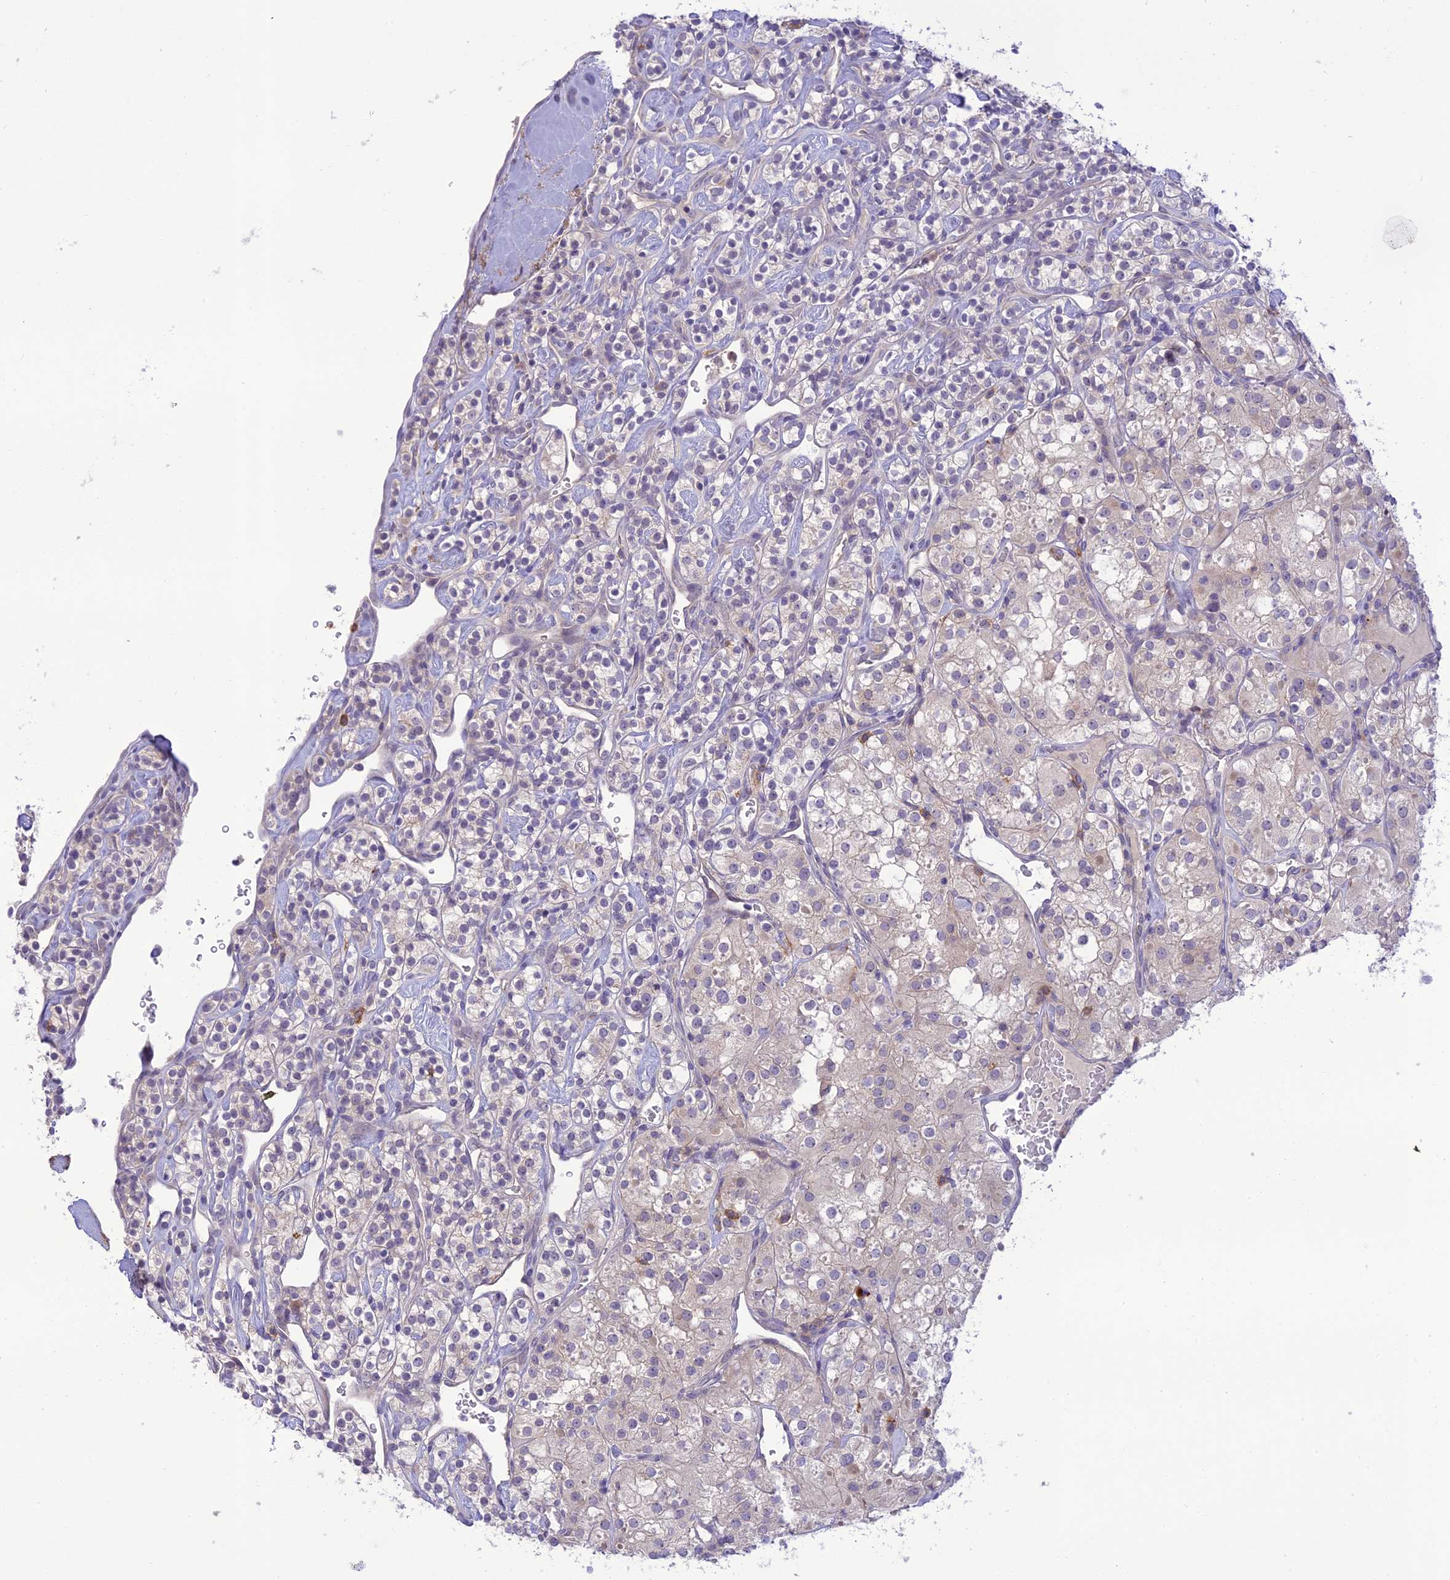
{"staining": {"intensity": "negative", "quantity": "none", "location": "none"}, "tissue": "renal cancer", "cell_type": "Tumor cells", "image_type": "cancer", "snomed": [{"axis": "morphology", "description": "Adenocarcinoma, NOS"}, {"axis": "topography", "description": "Kidney"}], "caption": "The immunohistochemistry photomicrograph has no significant expression in tumor cells of adenocarcinoma (renal) tissue. (DAB (3,3'-diaminobenzidine) IHC, high magnification).", "gene": "ITGAE", "patient": {"sex": "male", "age": 77}}